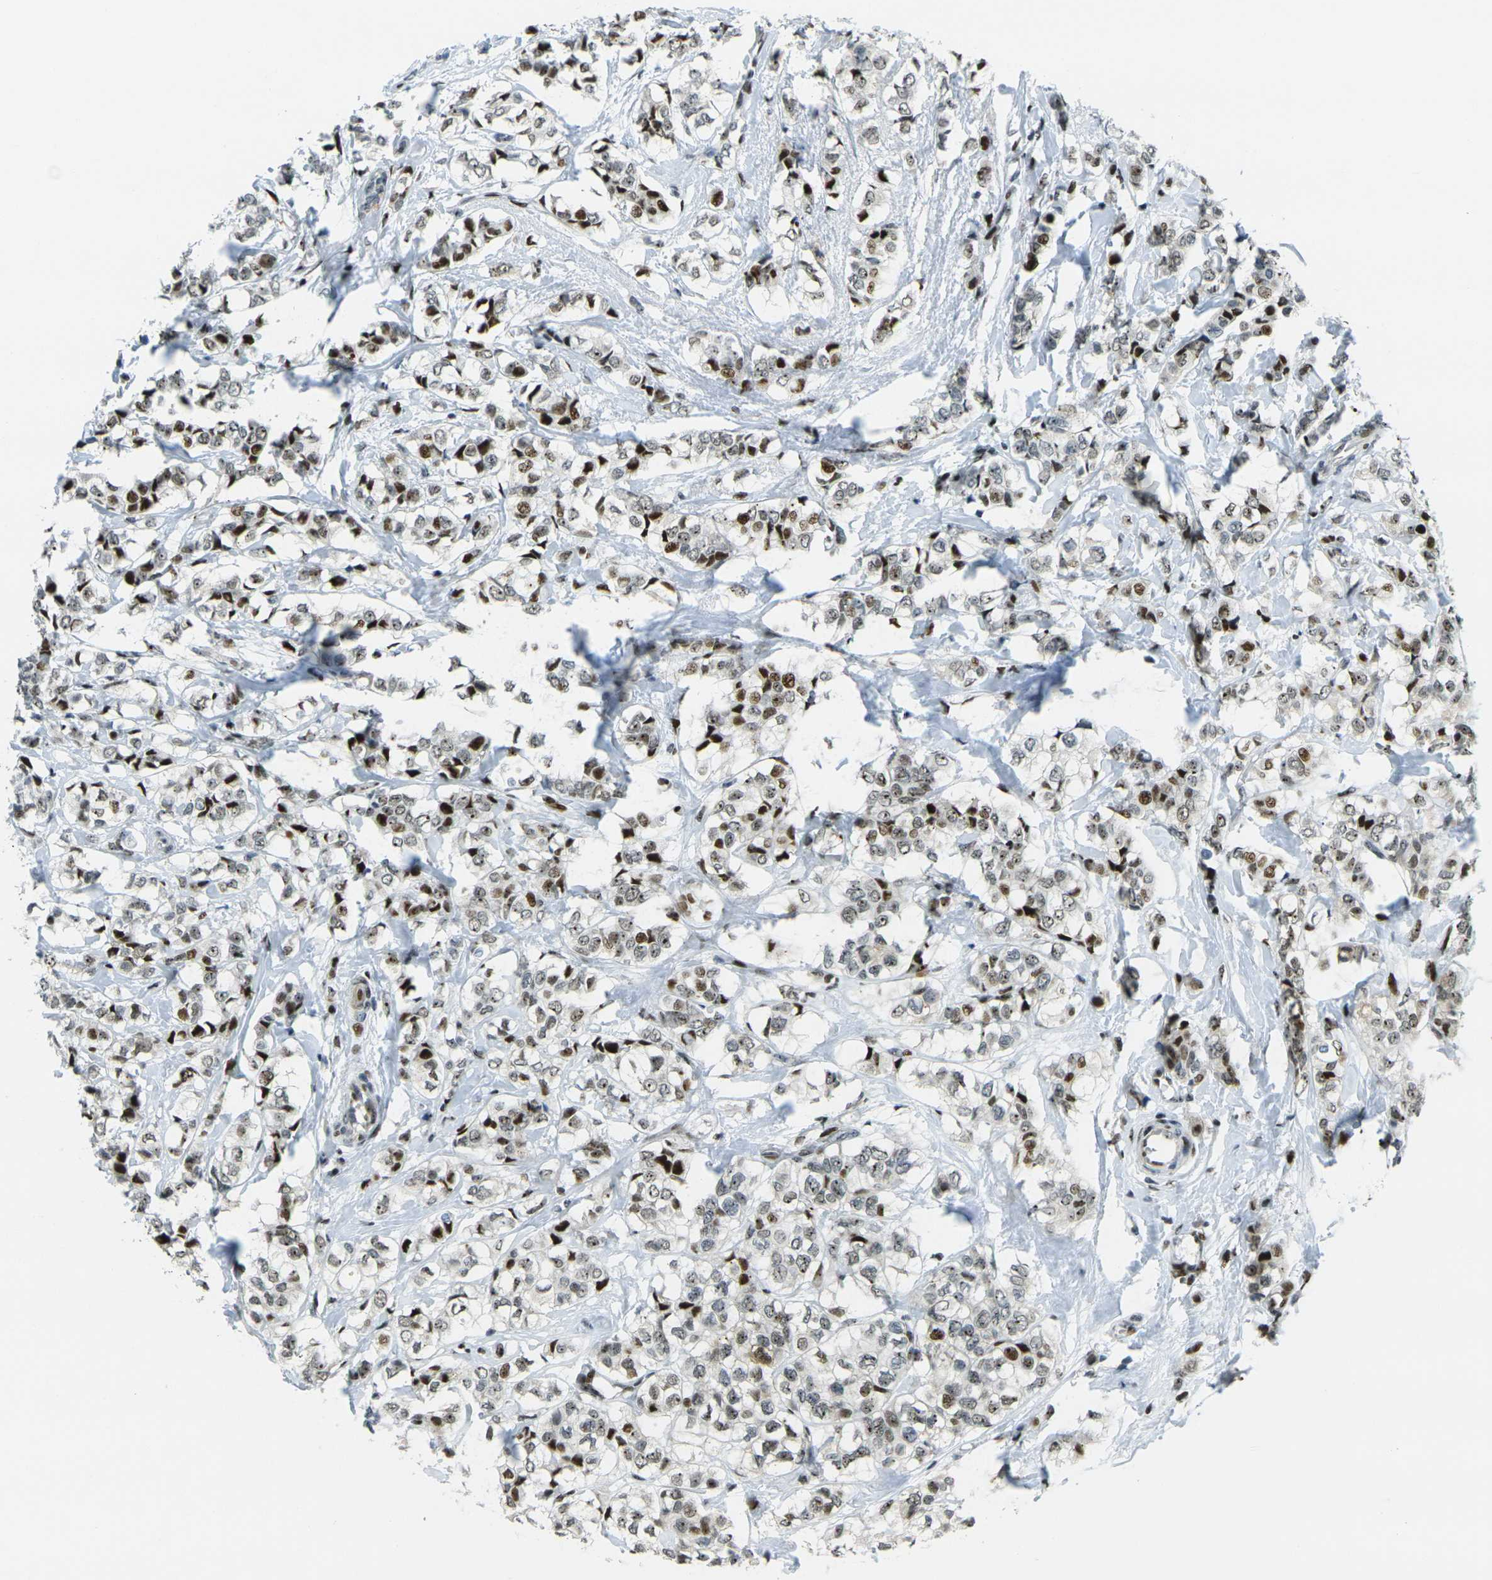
{"staining": {"intensity": "moderate", "quantity": ">75%", "location": "nuclear"}, "tissue": "breast cancer", "cell_type": "Tumor cells", "image_type": "cancer", "snomed": [{"axis": "morphology", "description": "Lobular carcinoma"}, {"axis": "topography", "description": "Breast"}], "caption": "A medium amount of moderate nuclear positivity is identified in approximately >75% of tumor cells in breast cancer tissue. (IHC, brightfield microscopy, high magnification).", "gene": "UBE2C", "patient": {"sex": "female", "age": 60}}